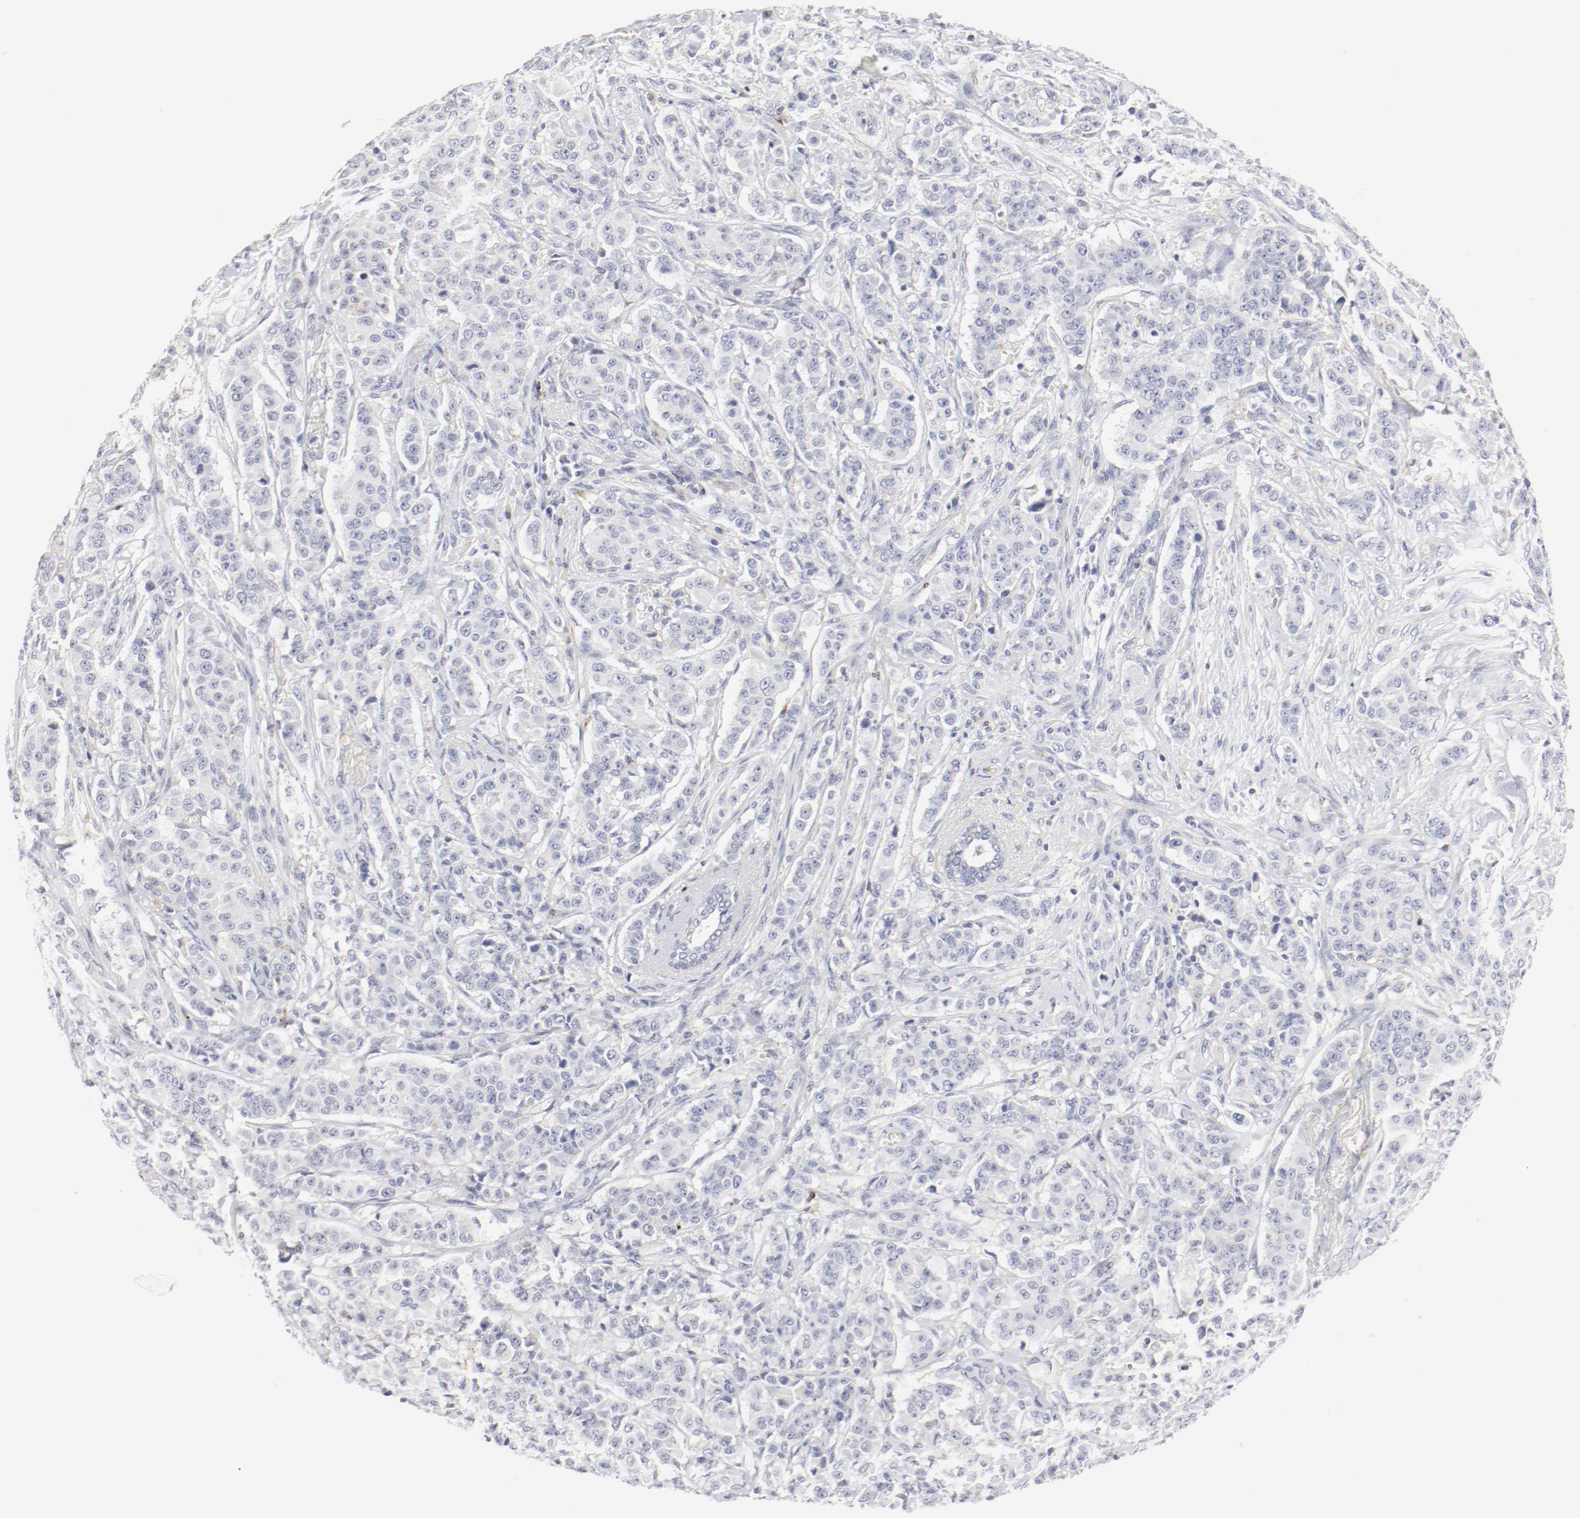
{"staining": {"intensity": "negative", "quantity": "none", "location": "none"}, "tissue": "breast cancer", "cell_type": "Tumor cells", "image_type": "cancer", "snomed": [{"axis": "morphology", "description": "Duct carcinoma"}, {"axis": "topography", "description": "Breast"}], "caption": "Immunohistochemical staining of infiltrating ductal carcinoma (breast) exhibits no significant positivity in tumor cells.", "gene": "ITGAX", "patient": {"sex": "female", "age": 40}}